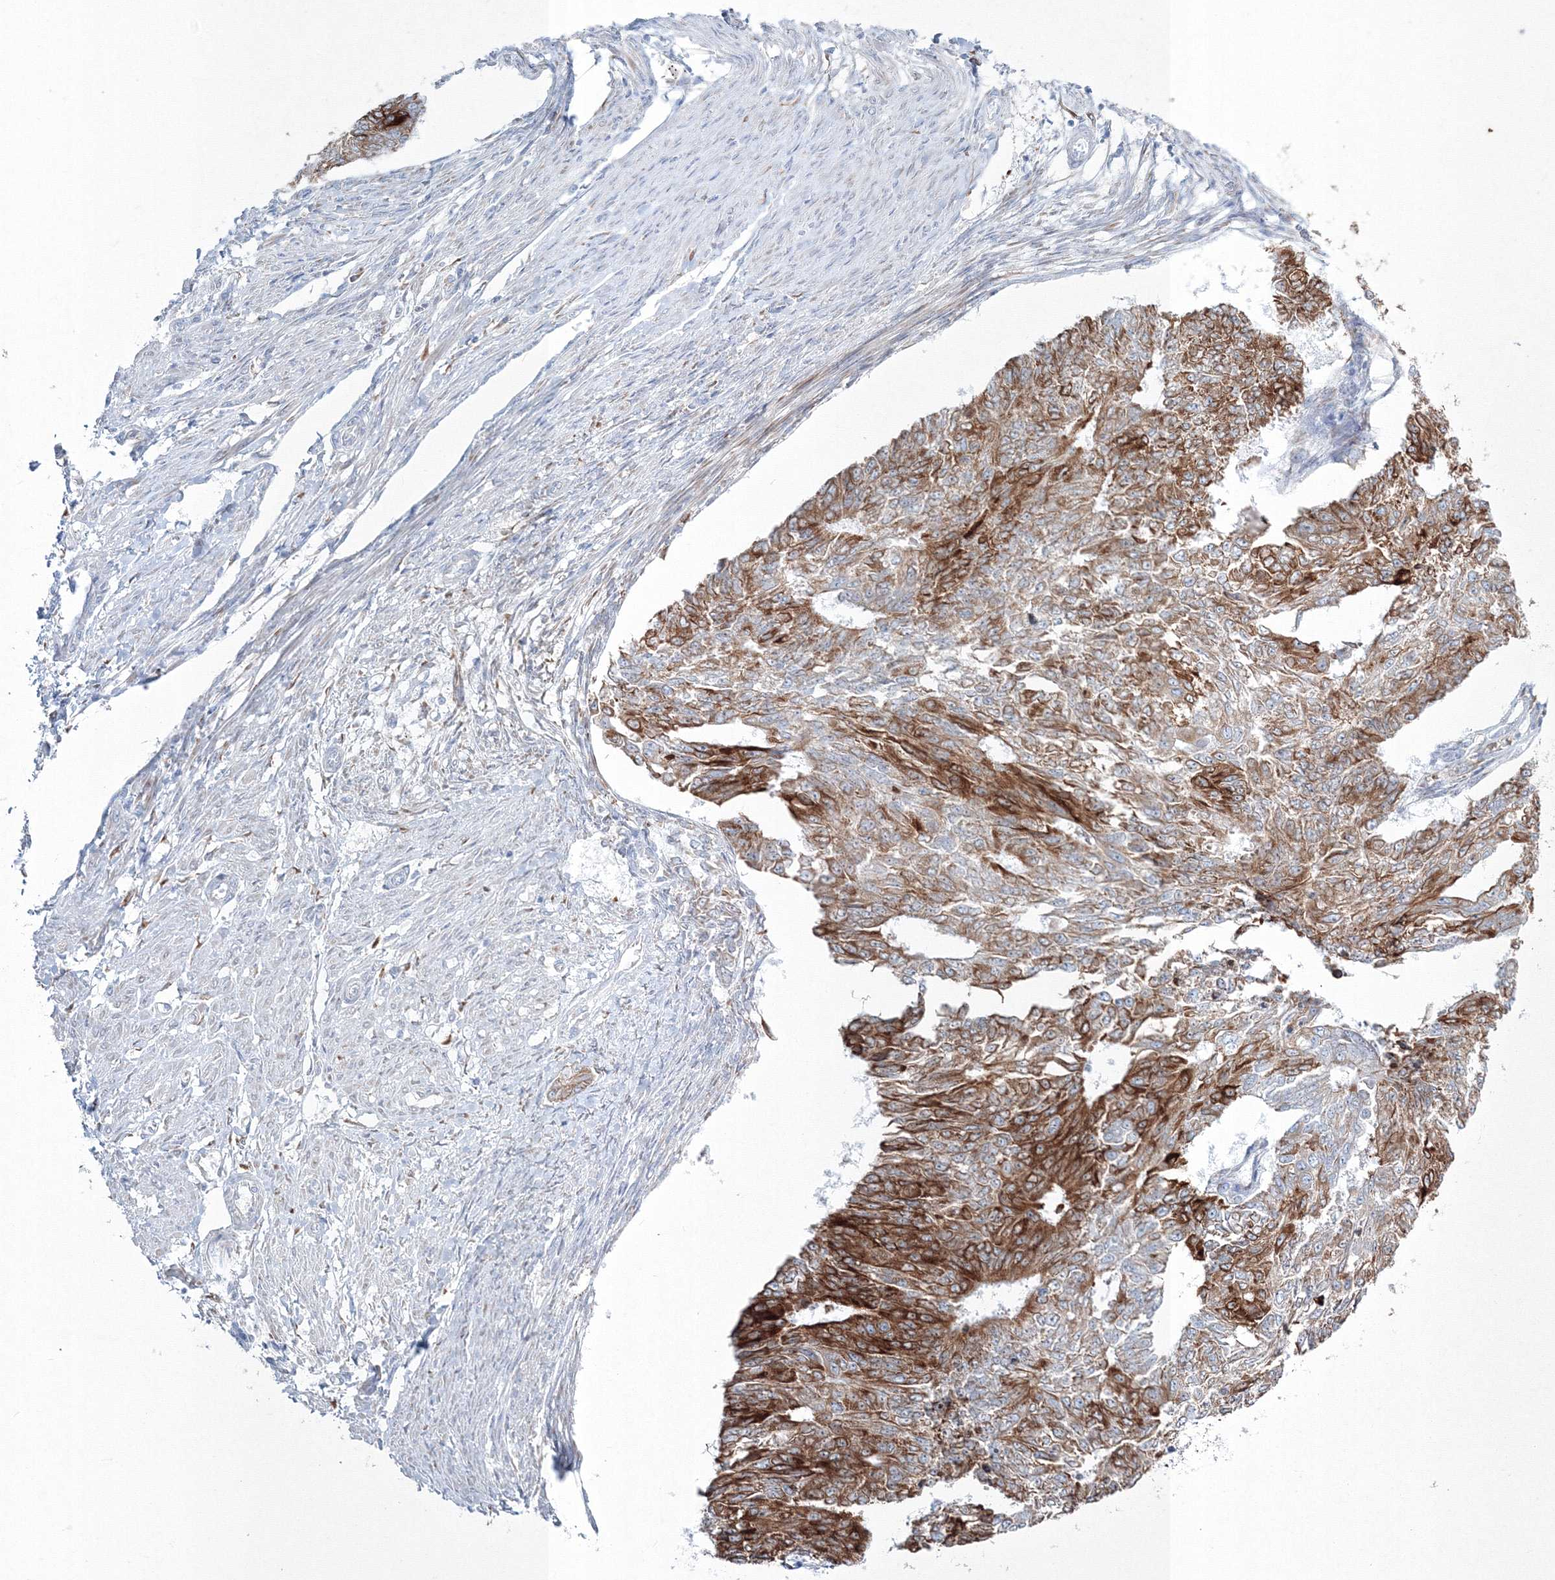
{"staining": {"intensity": "moderate", "quantity": ">75%", "location": "cytoplasmic/membranous"}, "tissue": "endometrial cancer", "cell_type": "Tumor cells", "image_type": "cancer", "snomed": [{"axis": "morphology", "description": "Adenocarcinoma, NOS"}, {"axis": "topography", "description": "Endometrium"}], "caption": "Approximately >75% of tumor cells in adenocarcinoma (endometrial) display moderate cytoplasmic/membranous protein expression as visualized by brown immunohistochemical staining.", "gene": "RCN1", "patient": {"sex": "female", "age": 32}}